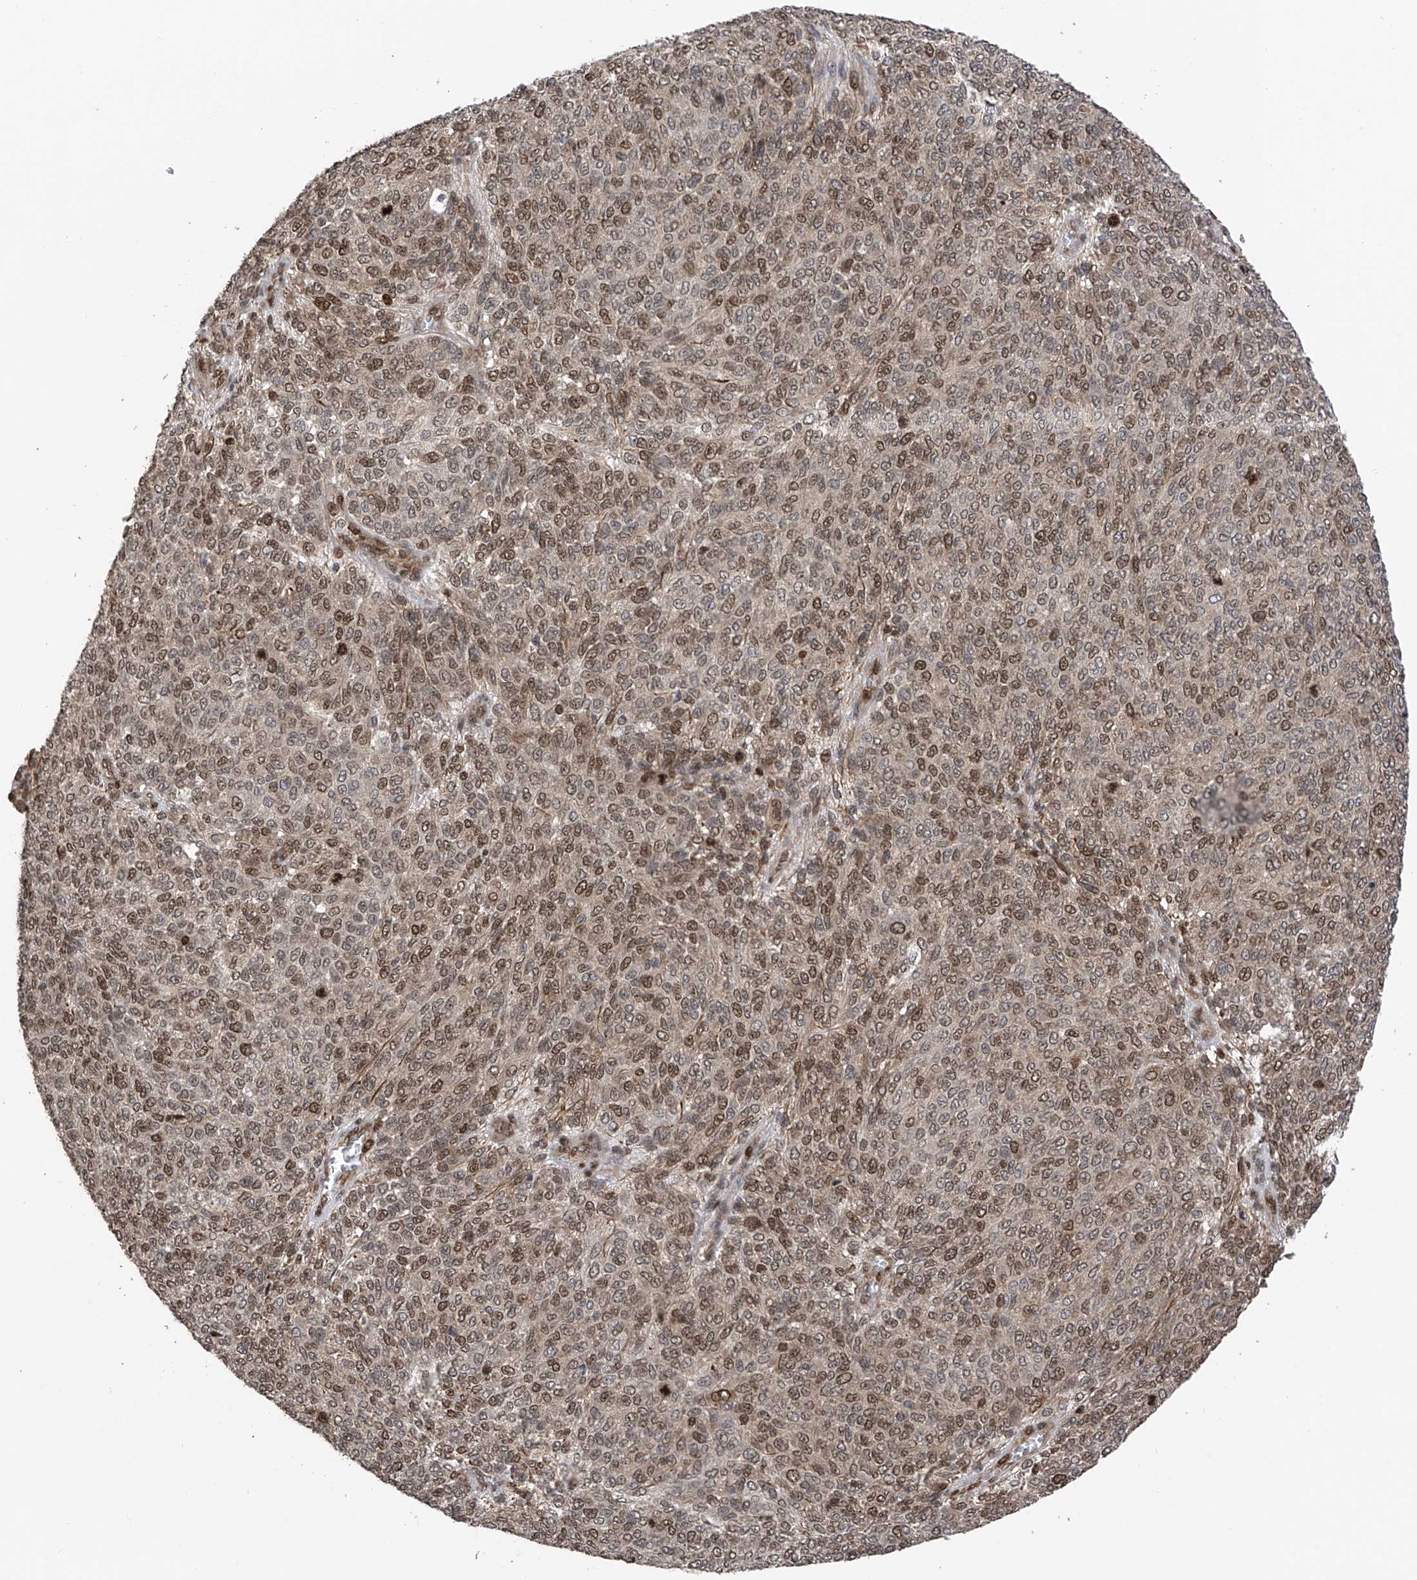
{"staining": {"intensity": "moderate", "quantity": ">75%", "location": "nuclear"}, "tissue": "melanoma", "cell_type": "Tumor cells", "image_type": "cancer", "snomed": [{"axis": "morphology", "description": "Malignant melanoma, NOS"}, {"axis": "topography", "description": "Skin"}], "caption": "Protein expression analysis of melanoma exhibits moderate nuclear staining in about >75% of tumor cells. (brown staining indicates protein expression, while blue staining denotes nuclei).", "gene": "DNAJC9", "patient": {"sex": "male", "age": 49}}